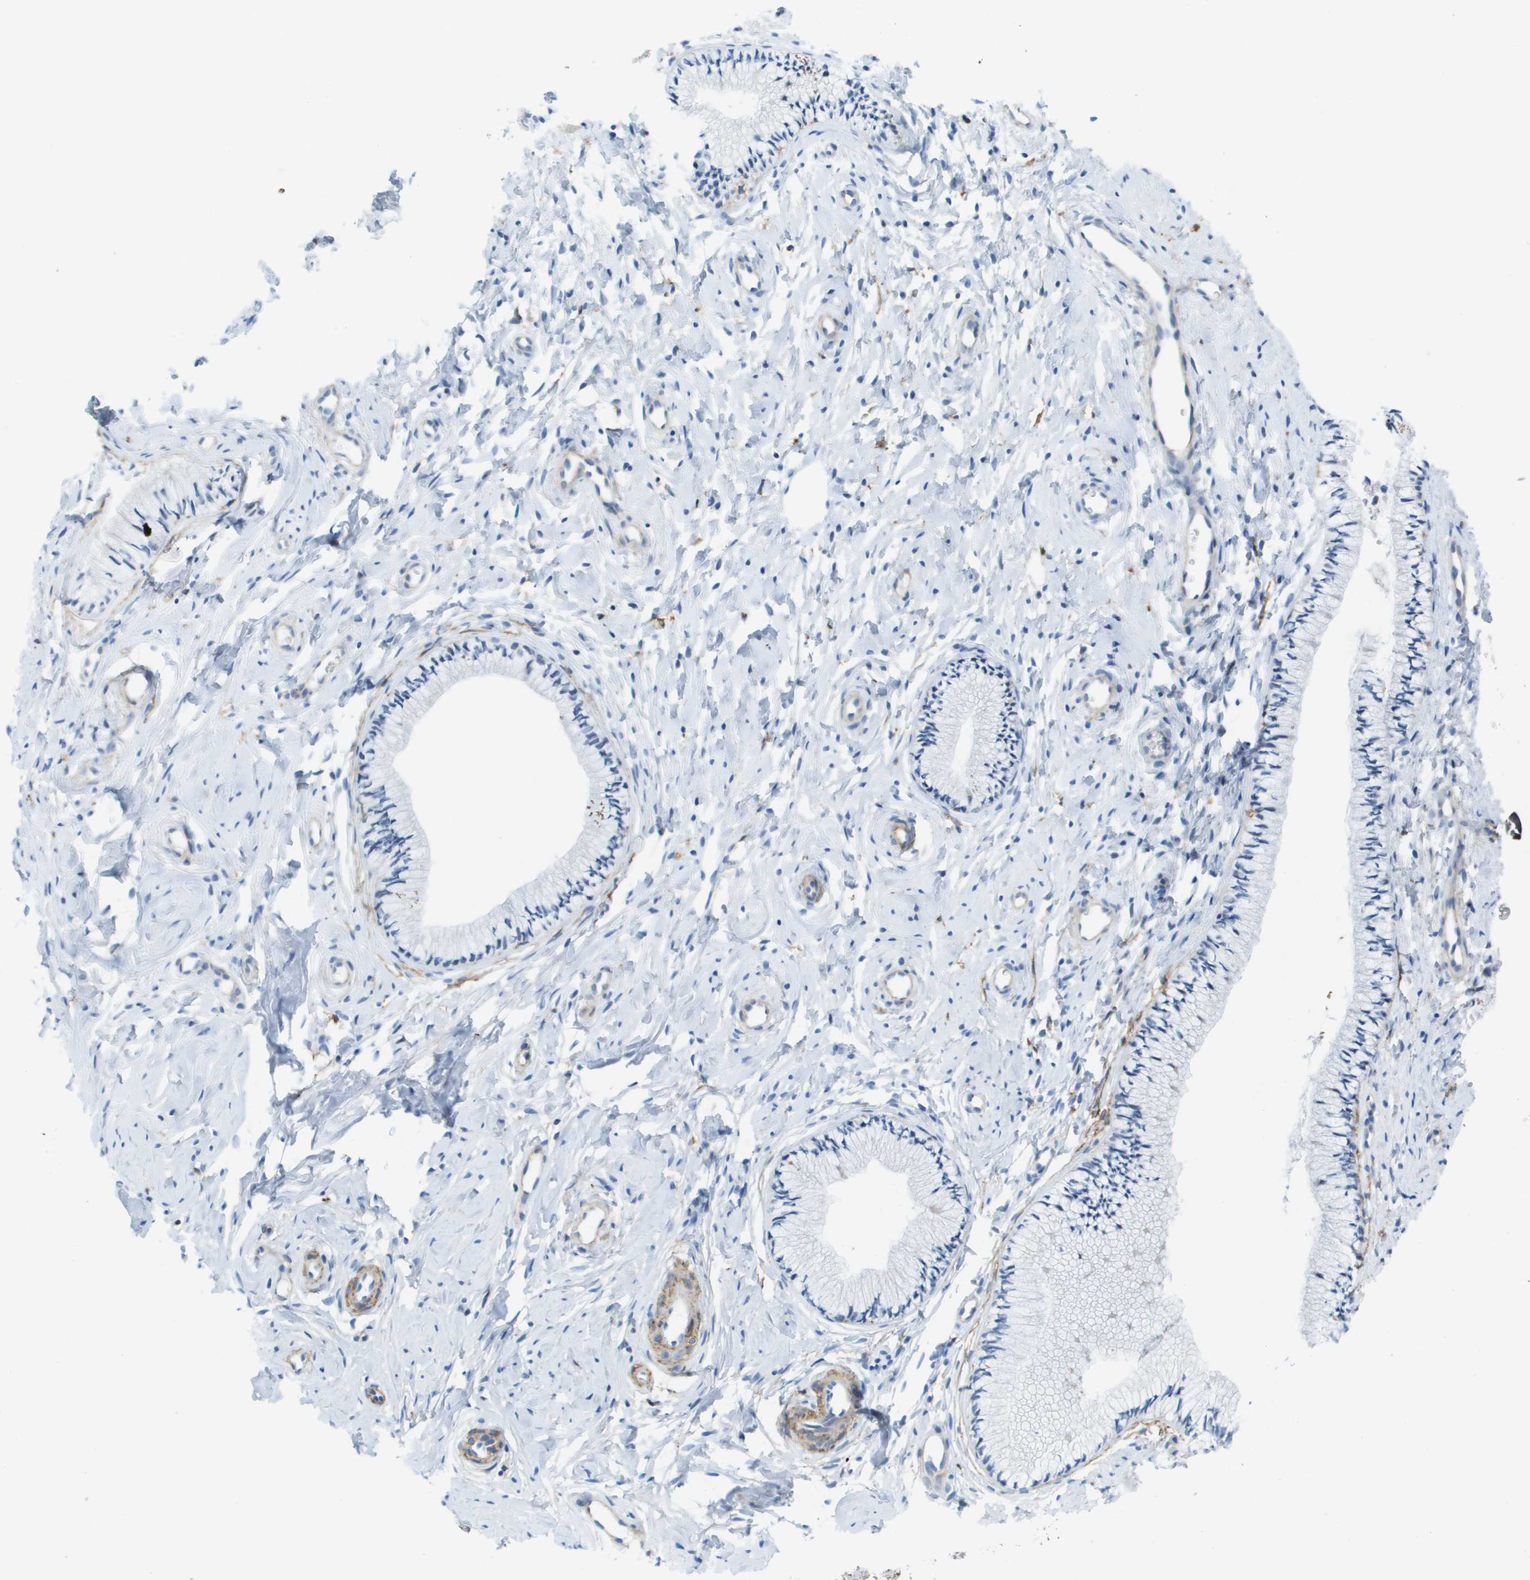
{"staining": {"intensity": "negative", "quantity": "none", "location": "none"}, "tissue": "cervix", "cell_type": "Glandular cells", "image_type": "normal", "snomed": [{"axis": "morphology", "description": "Normal tissue, NOS"}, {"axis": "topography", "description": "Cervix"}], "caption": "Protein analysis of benign cervix demonstrates no significant staining in glandular cells.", "gene": "ZBTB43", "patient": {"sex": "female", "age": 46}}